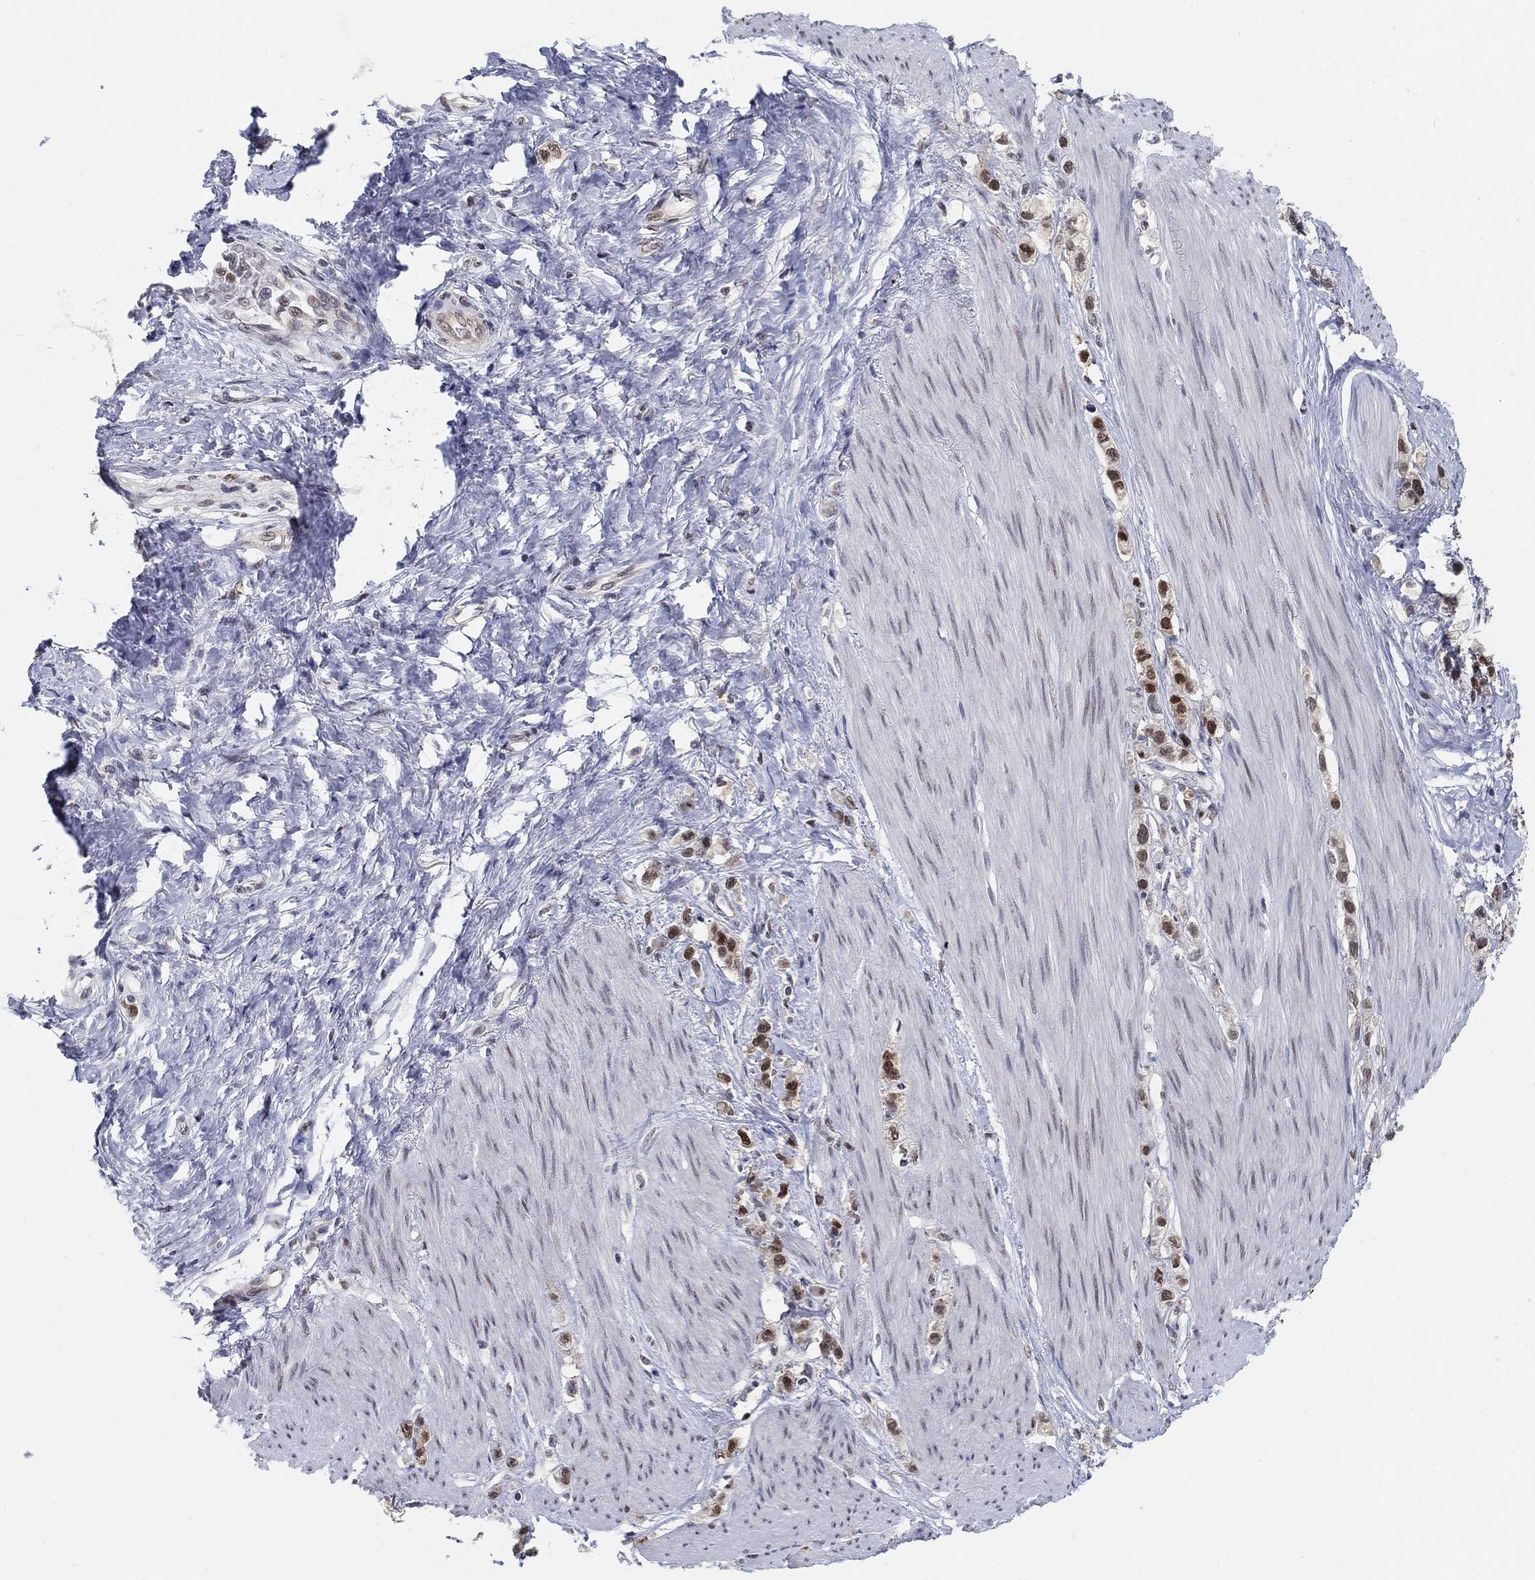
{"staining": {"intensity": "strong", "quantity": "25%-75%", "location": "nuclear"}, "tissue": "stomach cancer", "cell_type": "Tumor cells", "image_type": "cancer", "snomed": [{"axis": "morphology", "description": "Normal tissue, NOS"}, {"axis": "morphology", "description": "Adenocarcinoma, NOS"}, {"axis": "morphology", "description": "Adenocarcinoma, High grade"}, {"axis": "topography", "description": "Stomach, upper"}, {"axis": "topography", "description": "Stomach"}], "caption": "Immunohistochemical staining of stomach cancer (adenocarcinoma) exhibits strong nuclear protein staining in about 25%-75% of tumor cells. (DAB IHC with brightfield microscopy, high magnification).", "gene": "CENPE", "patient": {"sex": "female", "age": 65}}